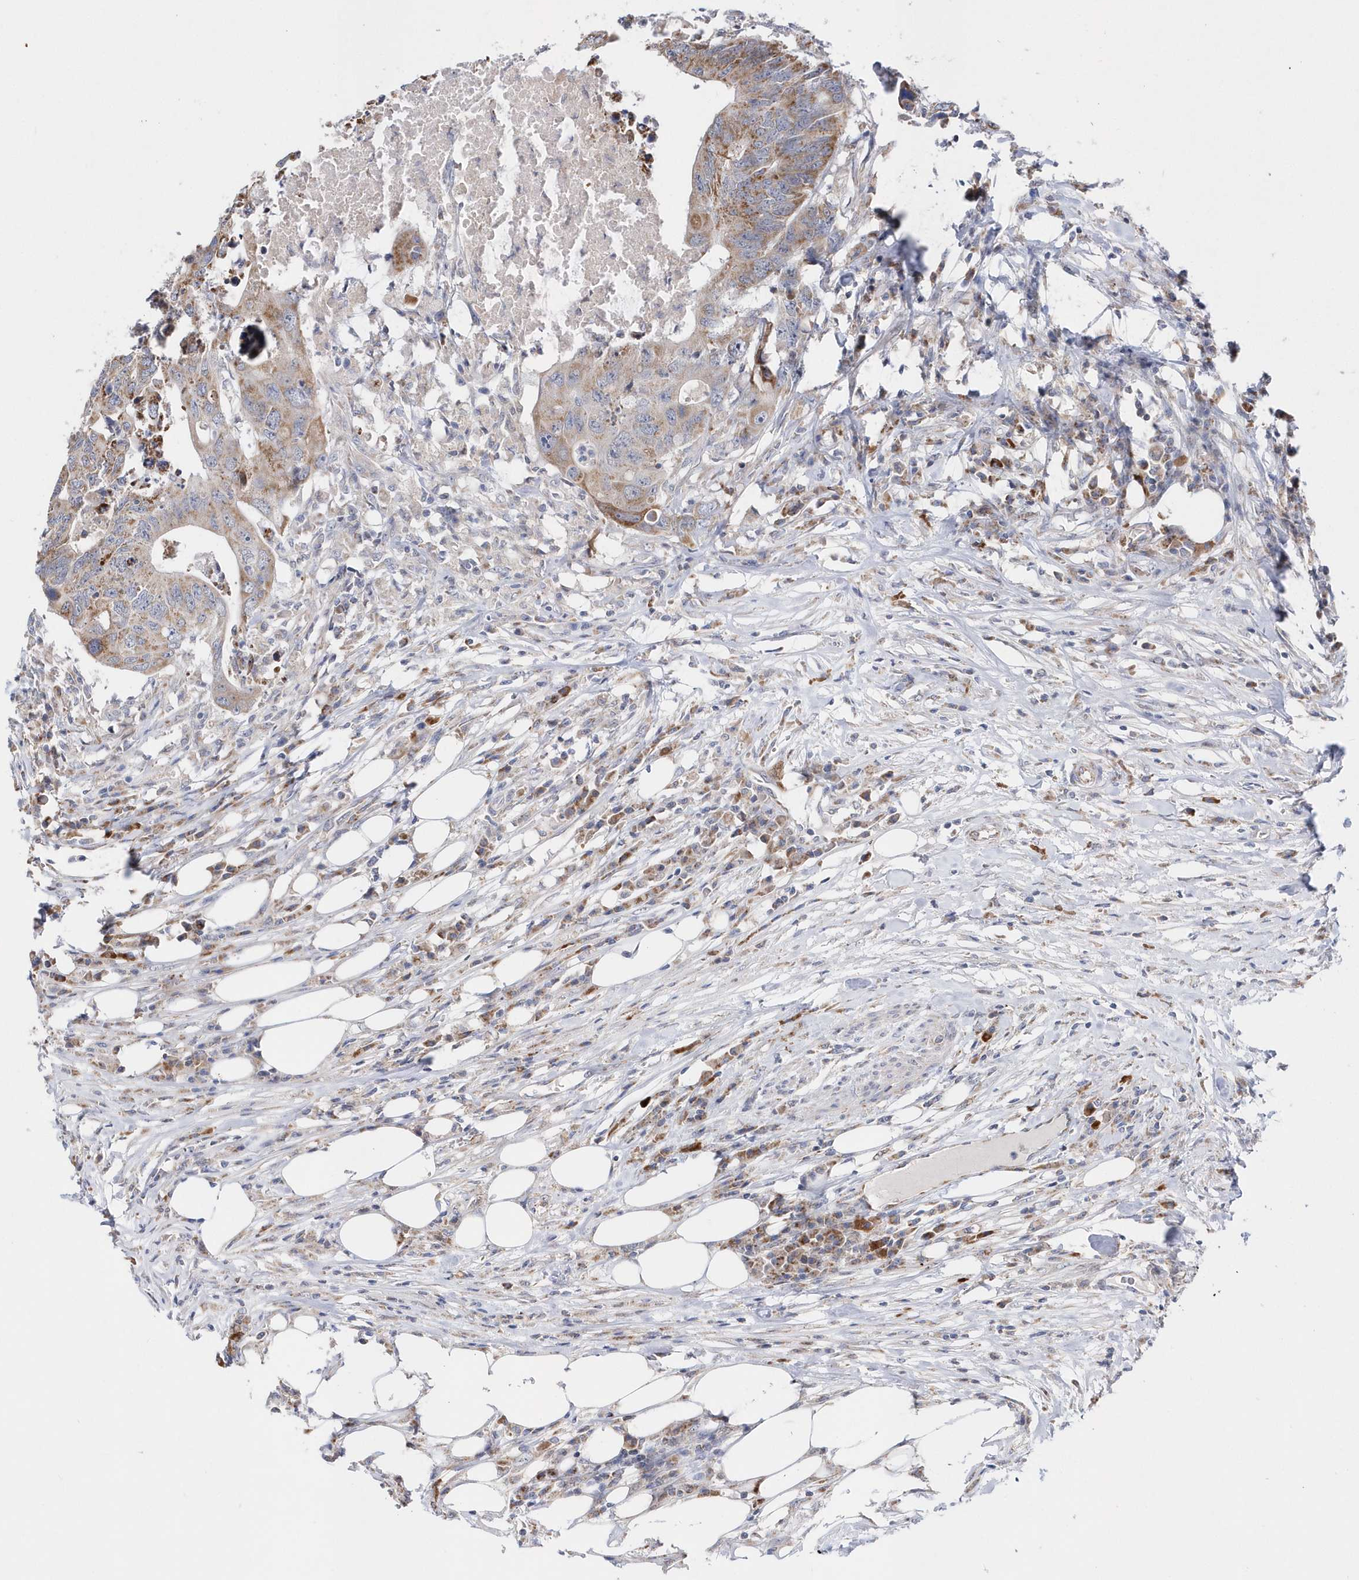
{"staining": {"intensity": "moderate", "quantity": ">75%", "location": "cytoplasmic/membranous"}, "tissue": "colorectal cancer", "cell_type": "Tumor cells", "image_type": "cancer", "snomed": [{"axis": "morphology", "description": "Adenocarcinoma, NOS"}, {"axis": "topography", "description": "Colon"}], "caption": "Human colorectal cancer stained with a brown dye demonstrates moderate cytoplasmic/membranous positive positivity in about >75% of tumor cells.", "gene": "SPATA5", "patient": {"sex": "male", "age": 71}}